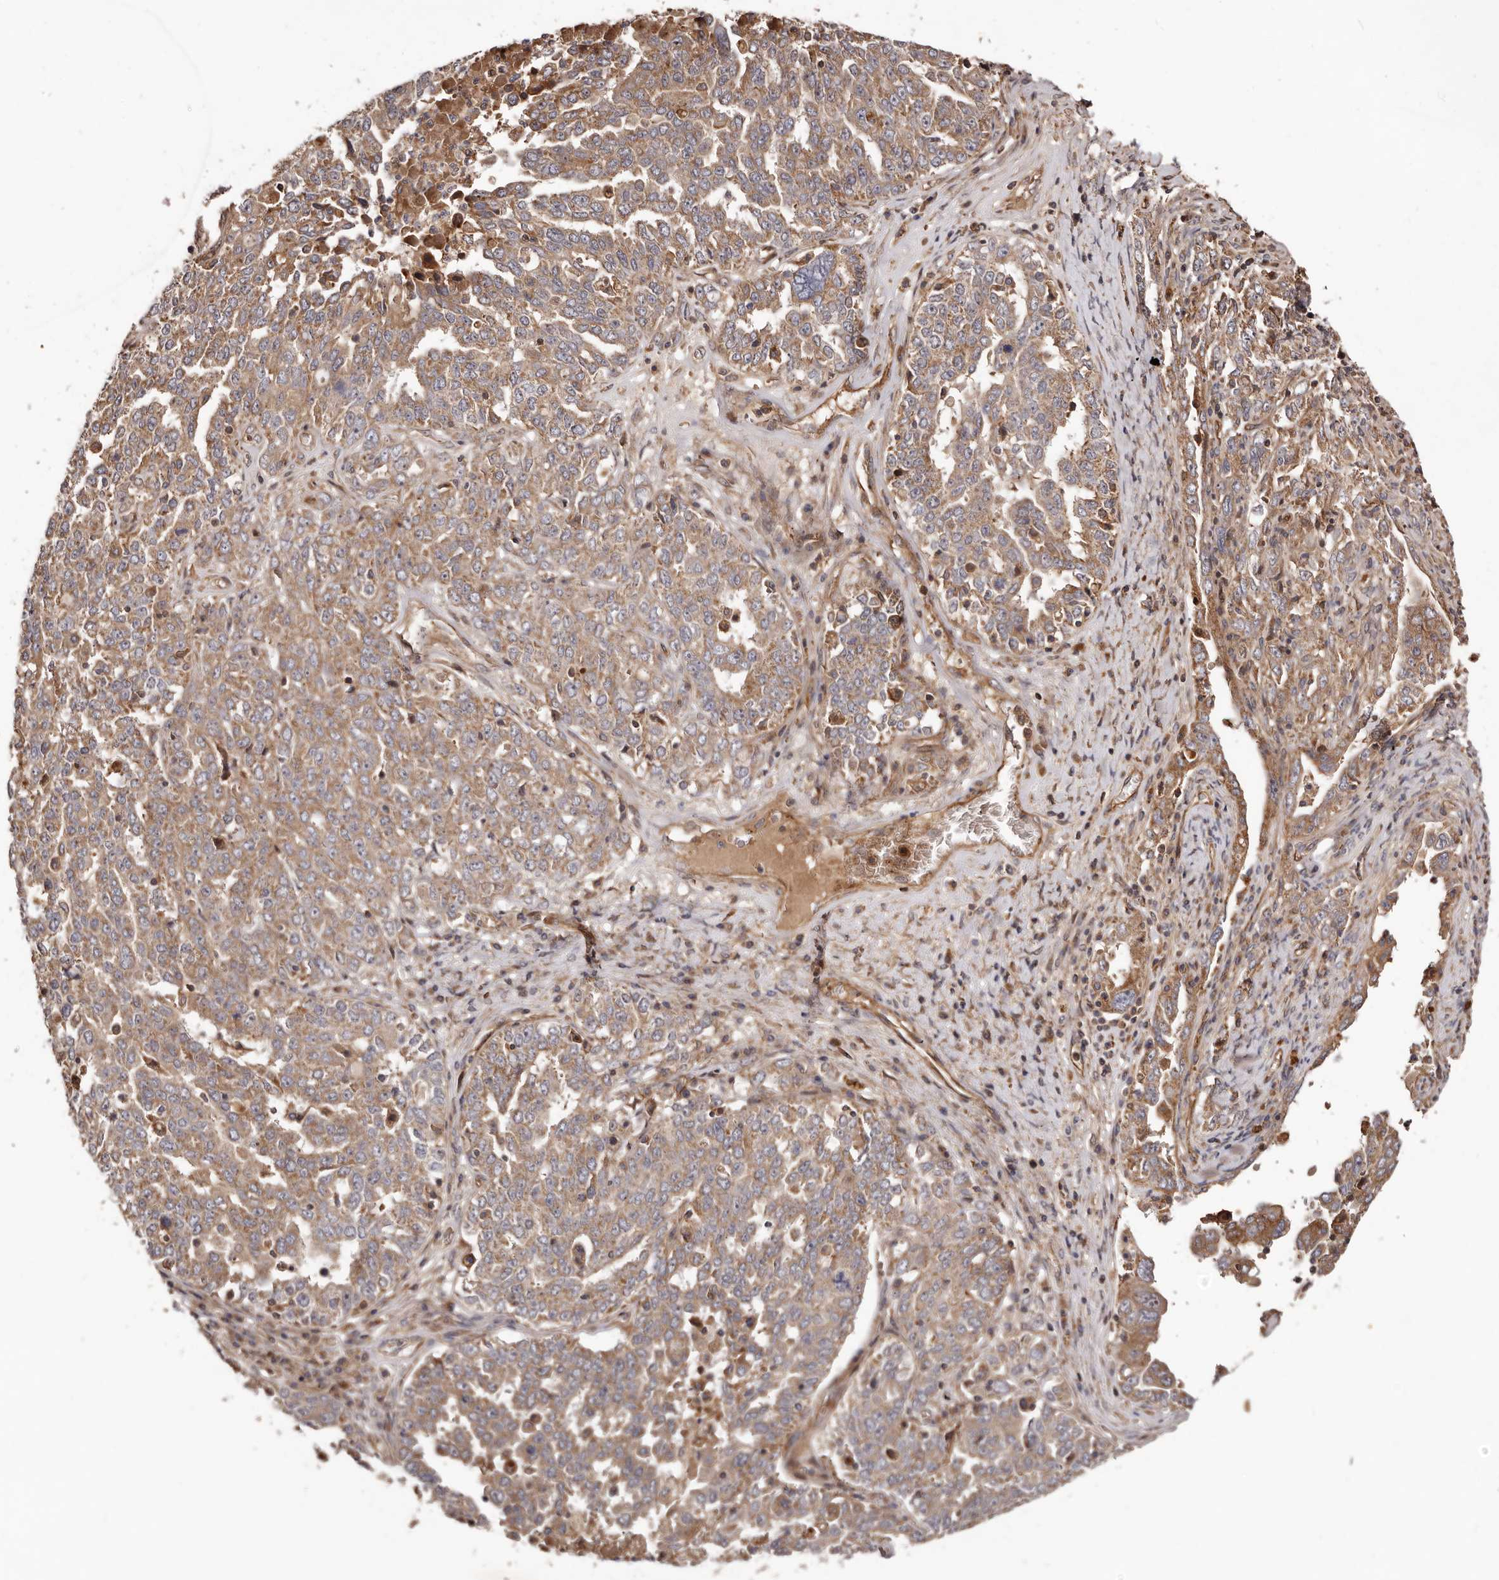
{"staining": {"intensity": "moderate", "quantity": ">75%", "location": "cytoplasmic/membranous"}, "tissue": "ovarian cancer", "cell_type": "Tumor cells", "image_type": "cancer", "snomed": [{"axis": "morphology", "description": "Carcinoma, endometroid"}, {"axis": "topography", "description": "Ovary"}], "caption": "Immunohistochemical staining of ovarian cancer (endometroid carcinoma) exhibits moderate cytoplasmic/membranous protein staining in approximately >75% of tumor cells.", "gene": "GTPBP1", "patient": {"sex": "female", "age": 62}}